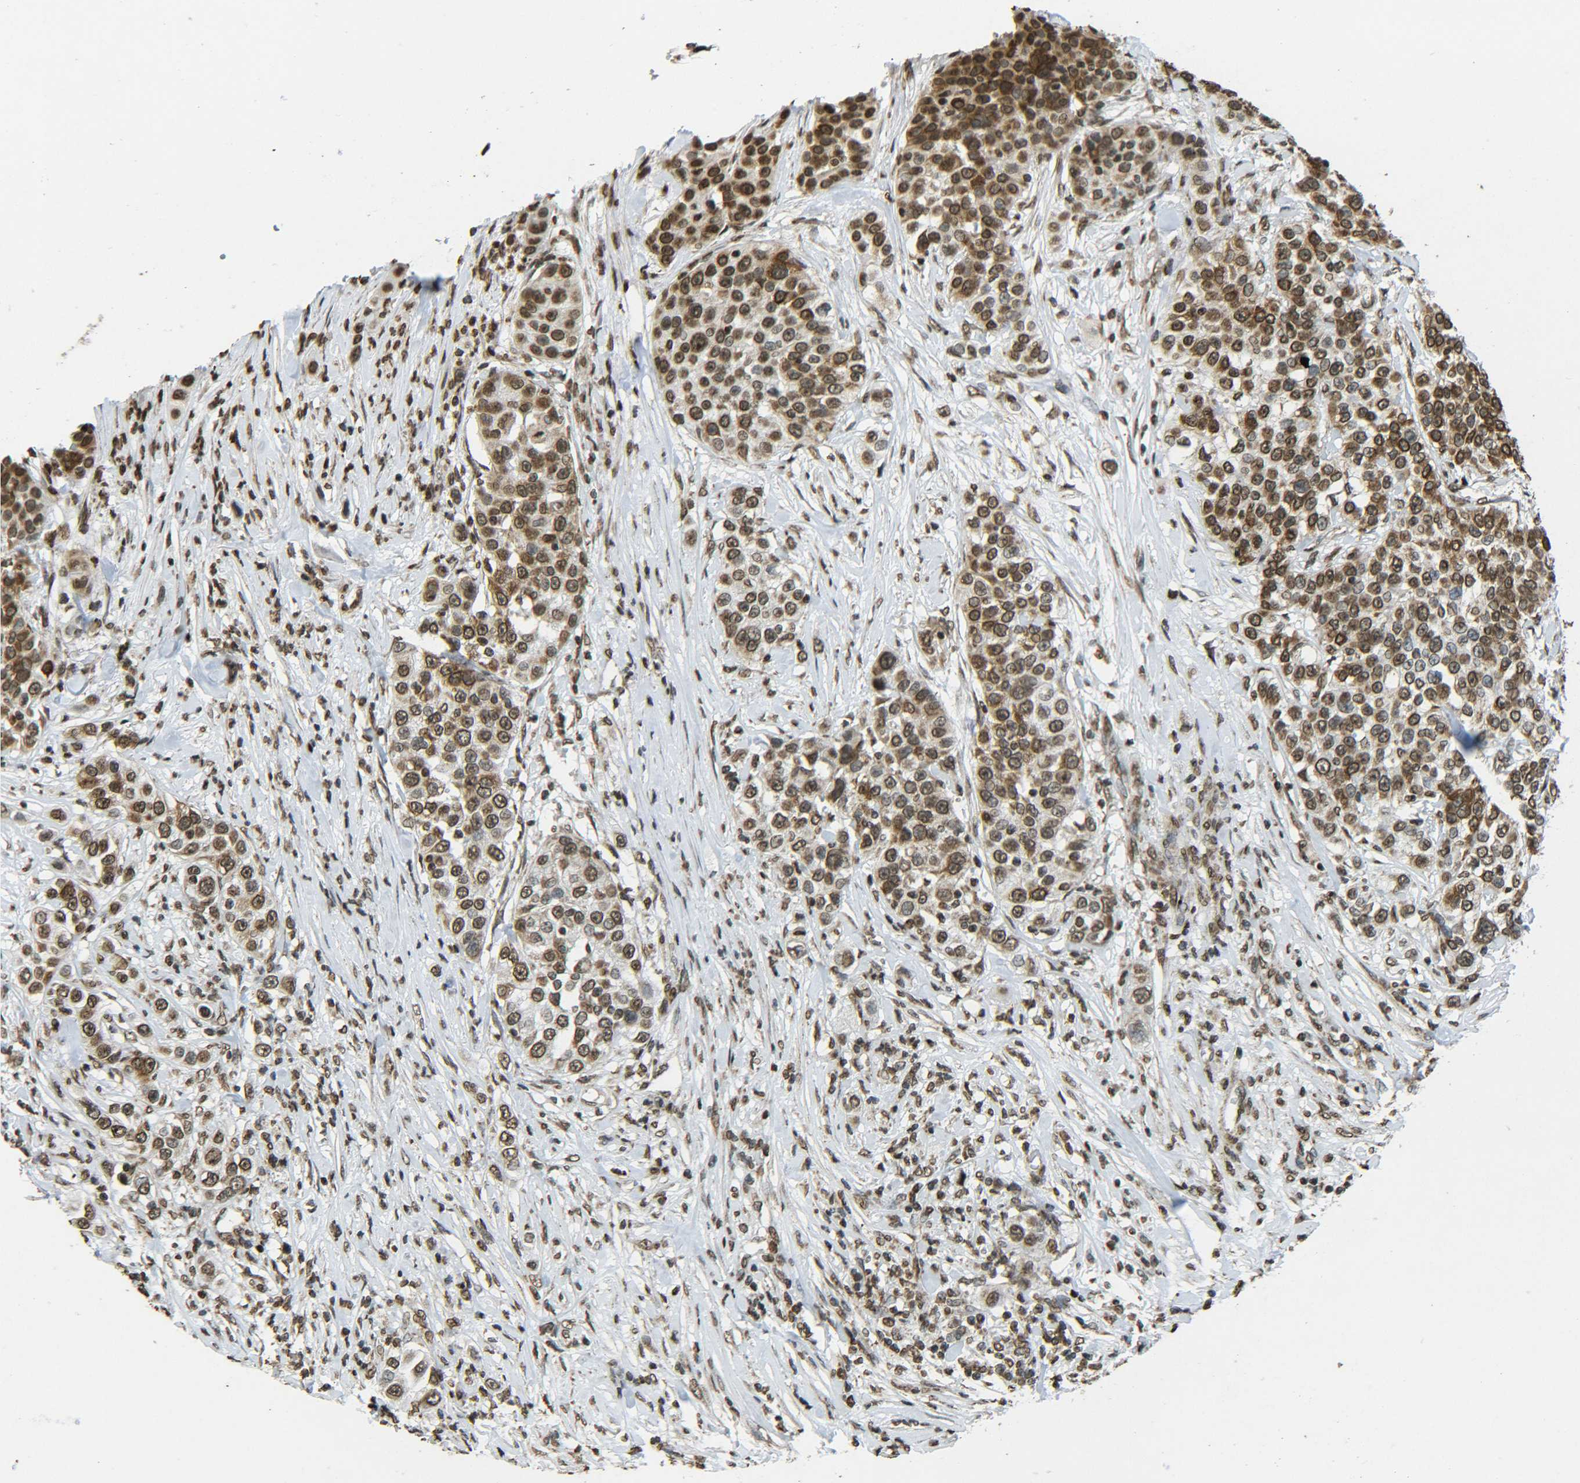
{"staining": {"intensity": "strong", "quantity": ">75%", "location": "cytoplasmic/membranous,nuclear"}, "tissue": "urothelial cancer", "cell_type": "Tumor cells", "image_type": "cancer", "snomed": [{"axis": "morphology", "description": "Urothelial carcinoma, High grade"}, {"axis": "topography", "description": "Urinary bladder"}], "caption": "Approximately >75% of tumor cells in human urothelial carcinoma (high-grade) exhibit strong cytoplasmic/membranous and nuclear protein expression as visualized by brown immunohistochemical staining.", "gene": "NEUROG2", "patient": {"sex": "female", "age": 80}}